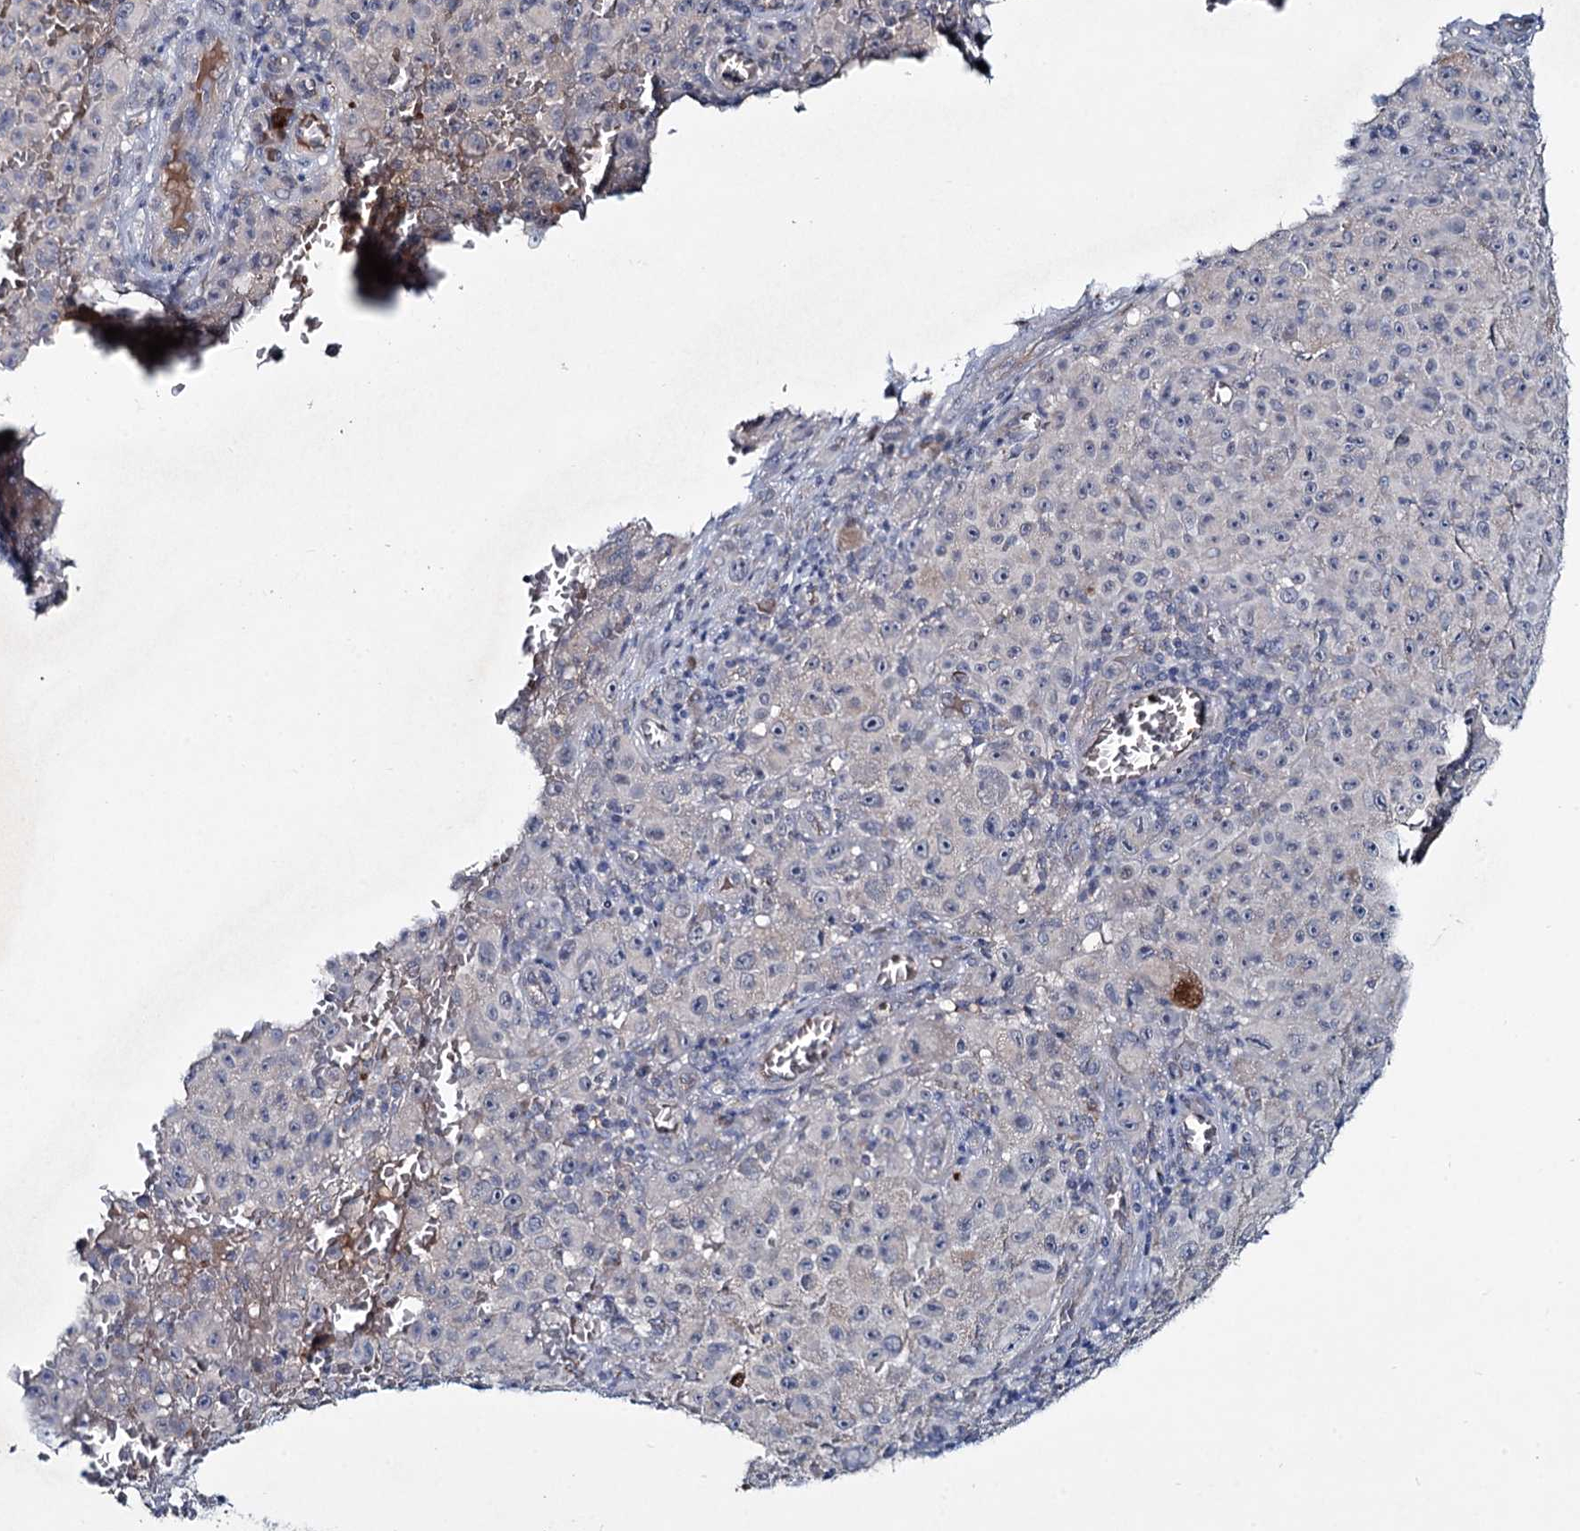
{"staining": {"intensity": "negative", "quantity": "none", "location": "none"}, "tissue": "melanoma", "cell_type": "Tumor cells", "image_type": "cancer", "snomed": [{"axis": "morphology", "description": "Malignant melanoma, NOS"}, {"axis": "topography", "description": "Skin"}], "caption": "Immunohistochemical staining of malignant melanoma shows no significant positivity in tumor cells. (Immunohistochemistry (ihc), brightfield microscopy, high magnification).", "gene": "RNF6", "patient": {"sex": "female", "age": 82}}